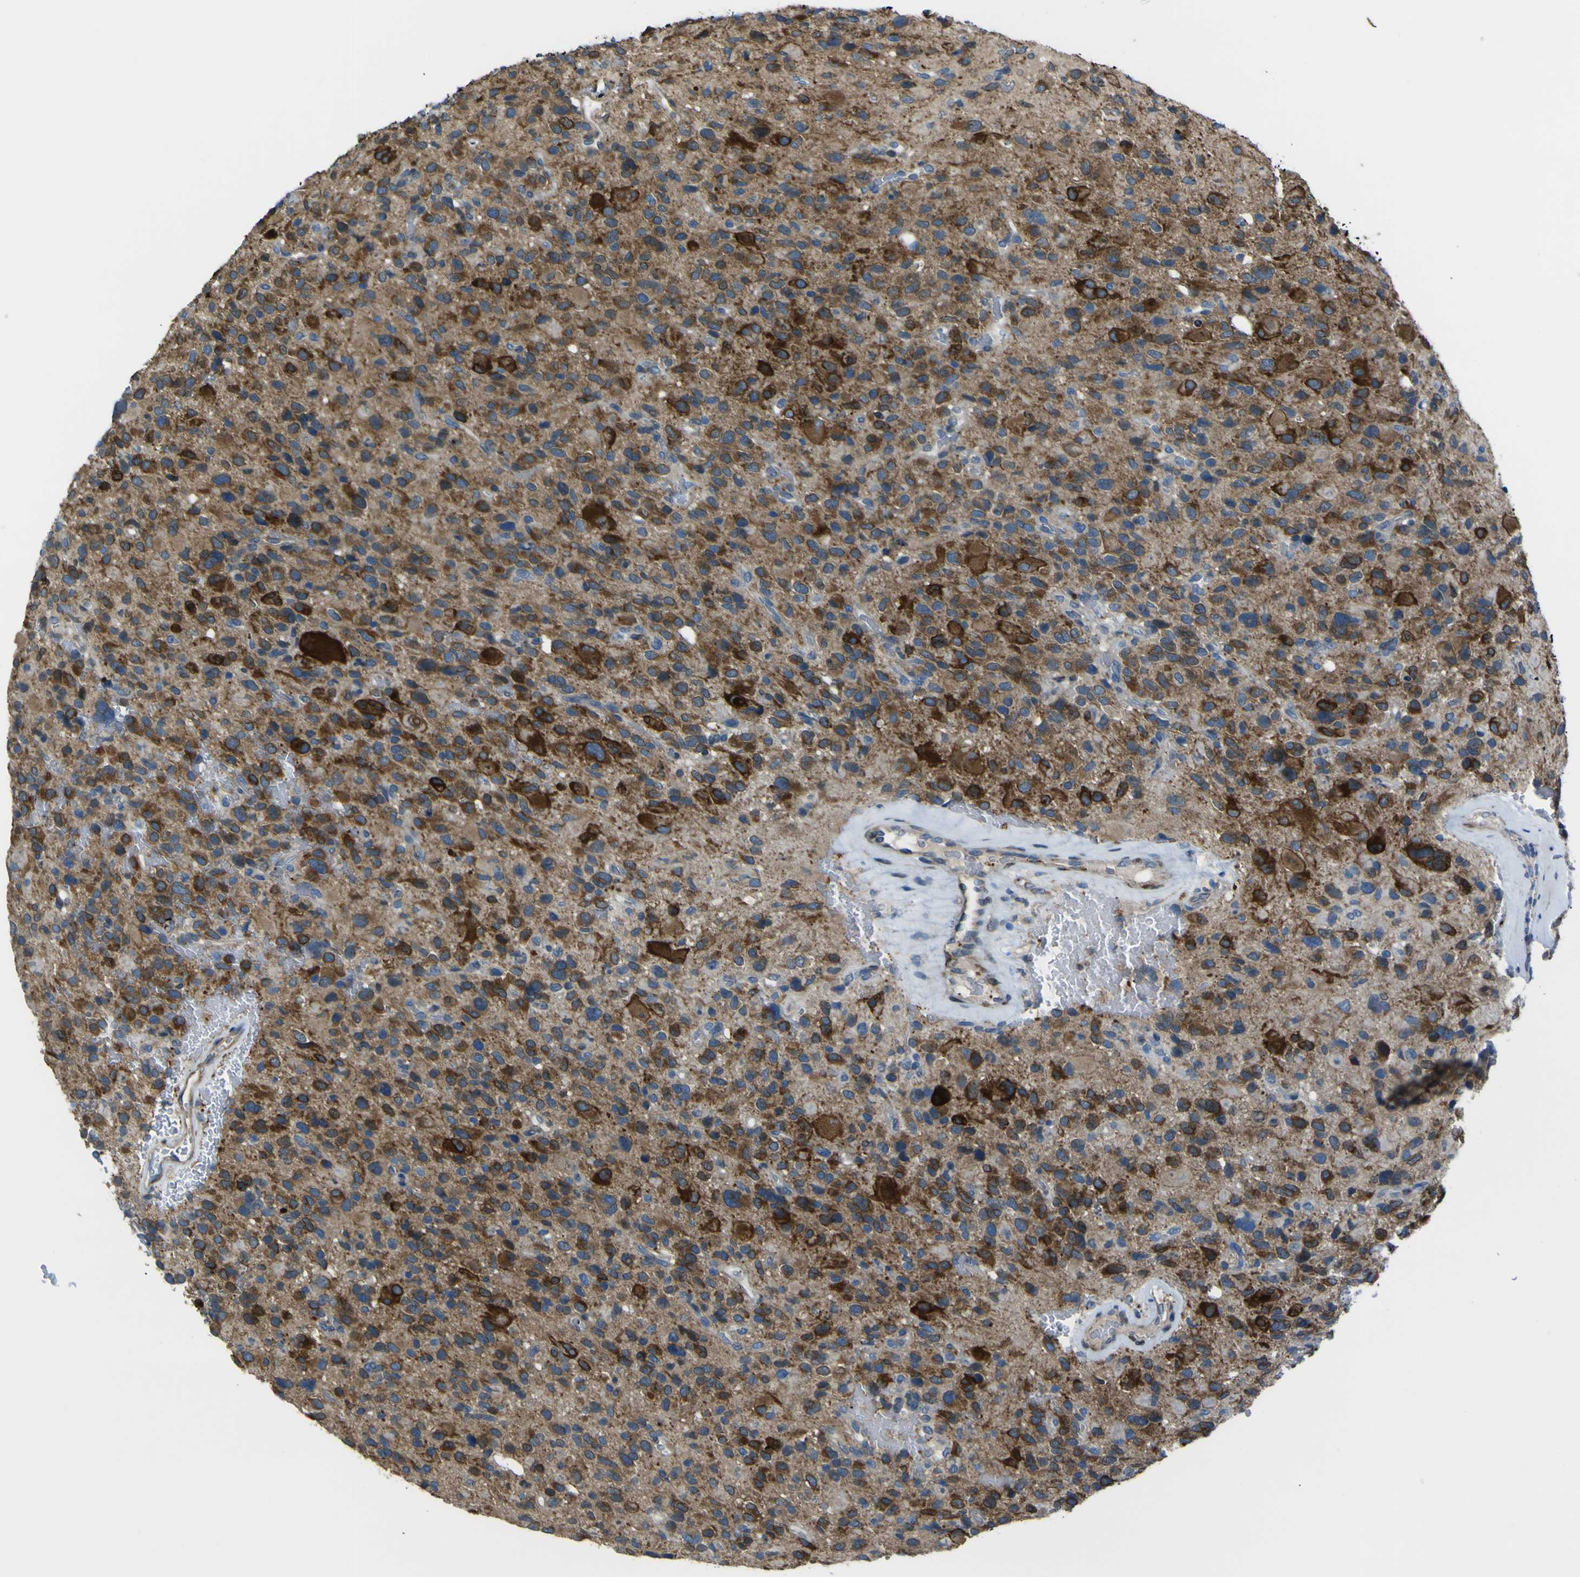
{"staining": {"intensity": "strong", "quantity": "25%-75%", "location": "cytoplasmic/membranous"}, "tissue": "glioma", "cell_type": "Tumor cells", "image_type": "cancer", "snomed": [{"axis": "morphology", "description": "Glioma, malignant, High grade"}, {"axis": "topography", "description": "Brain"}], "caption": "Immunohistochemistry (IHC) (DAB (3,3'-diaminobenzidine)) staining of glioma shows strong cytoplasmic/membranous protein staining in about 25%-75% of tumor cells.", "gene": "STIM1", "patient": {"sex": "male", "age": 48}}